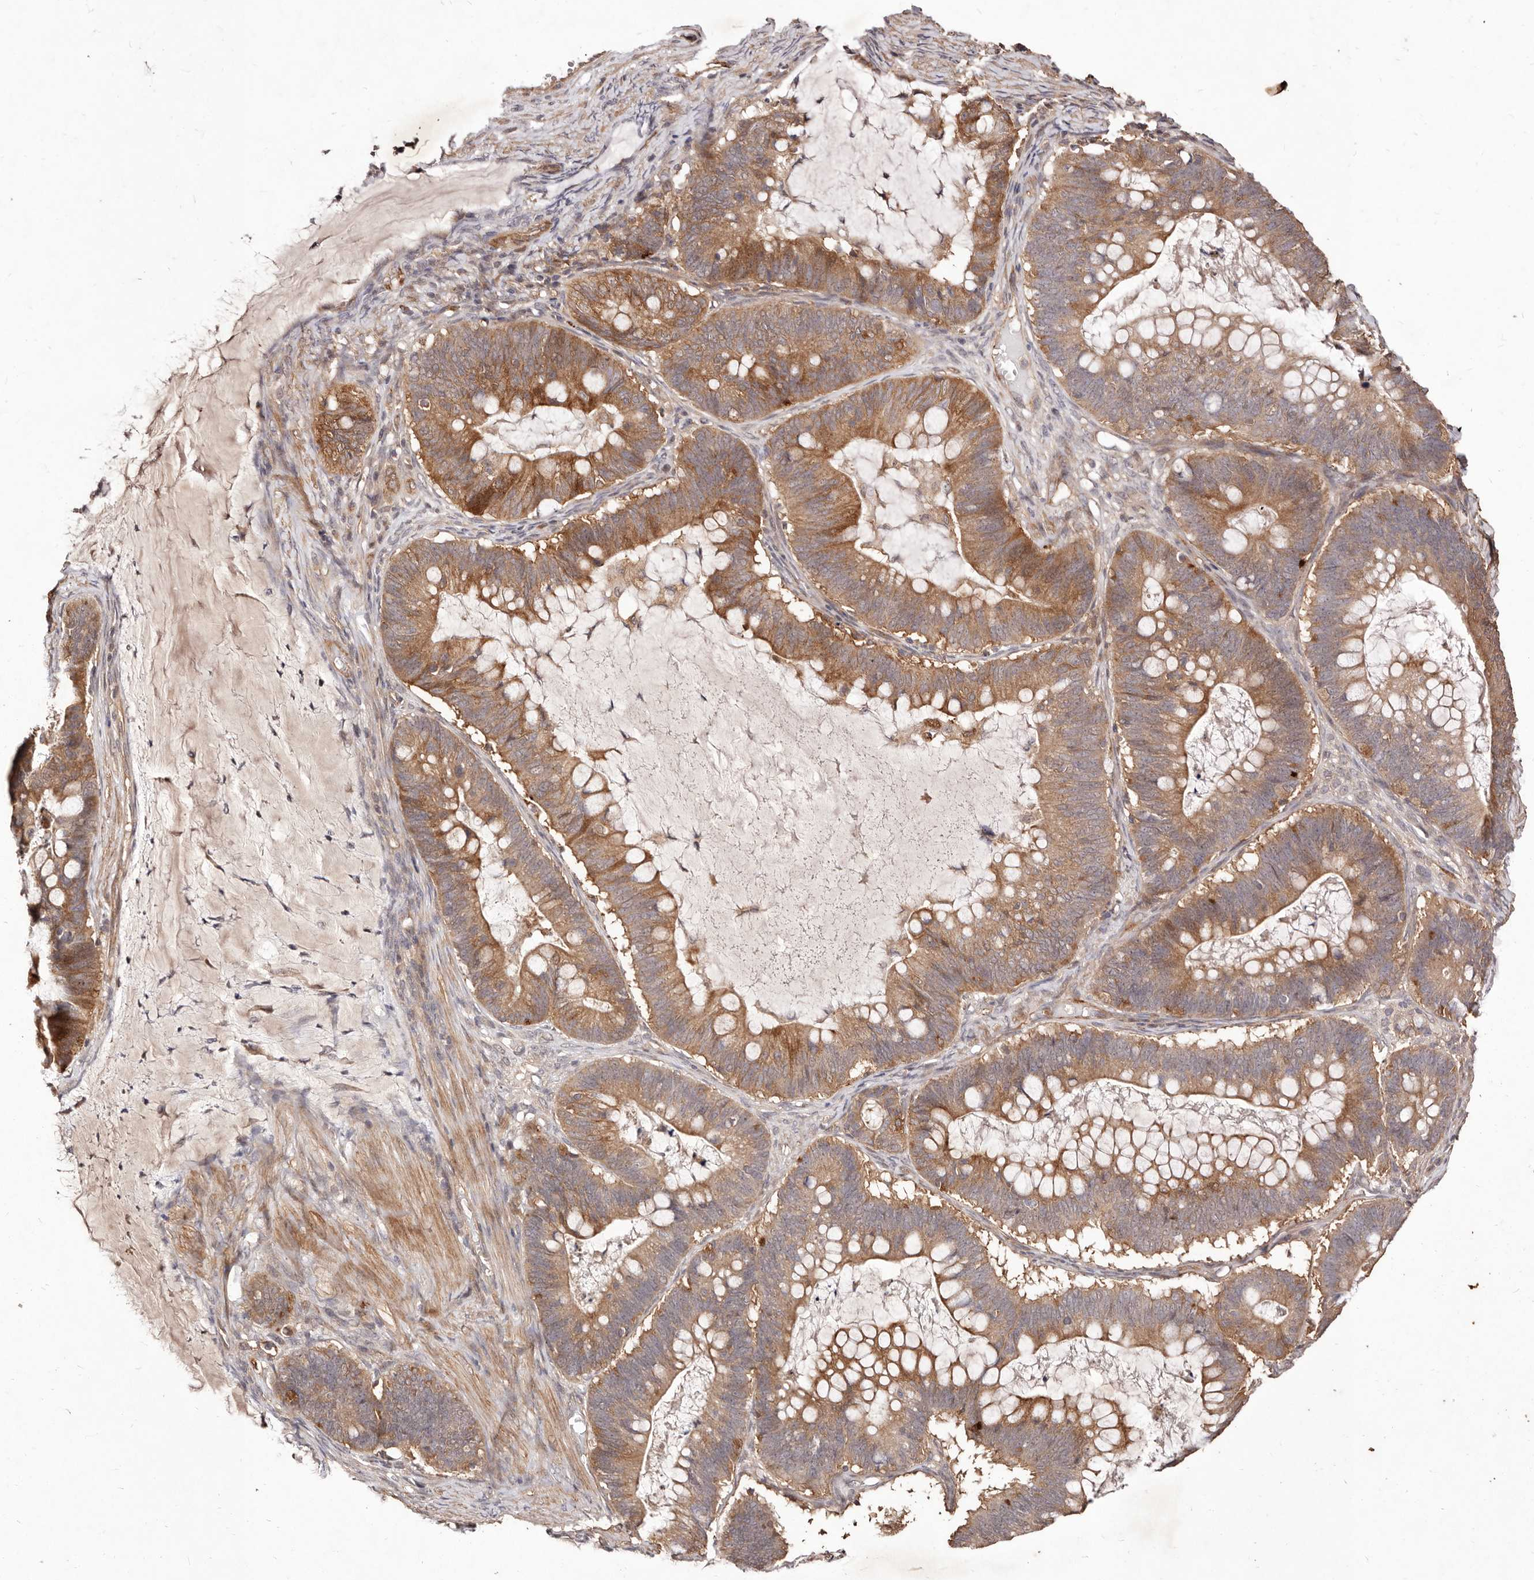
{"staining": {"intensity": "moderate", "quantity": ">75%", "location": "cytoplasmic/membranous"}, "tissue": "ovarian cancer", "cell_type": "Tumor cells", "image_type": "cancer", "snomed": [{"axis": "morphology", "description": "Cystadenocarcinoma, mucinous, NOS"}, {"axis": "topography", "description": "Ovary"}], "caption": "An image of mucinous cystadenocarcinoma (ovarian) stained for a protein demonstrates moderate cytoplasmic/membranous brown staining in tumor cells.", "gene": "CCL14", "patient": {"sex": "female", "age": 61}}